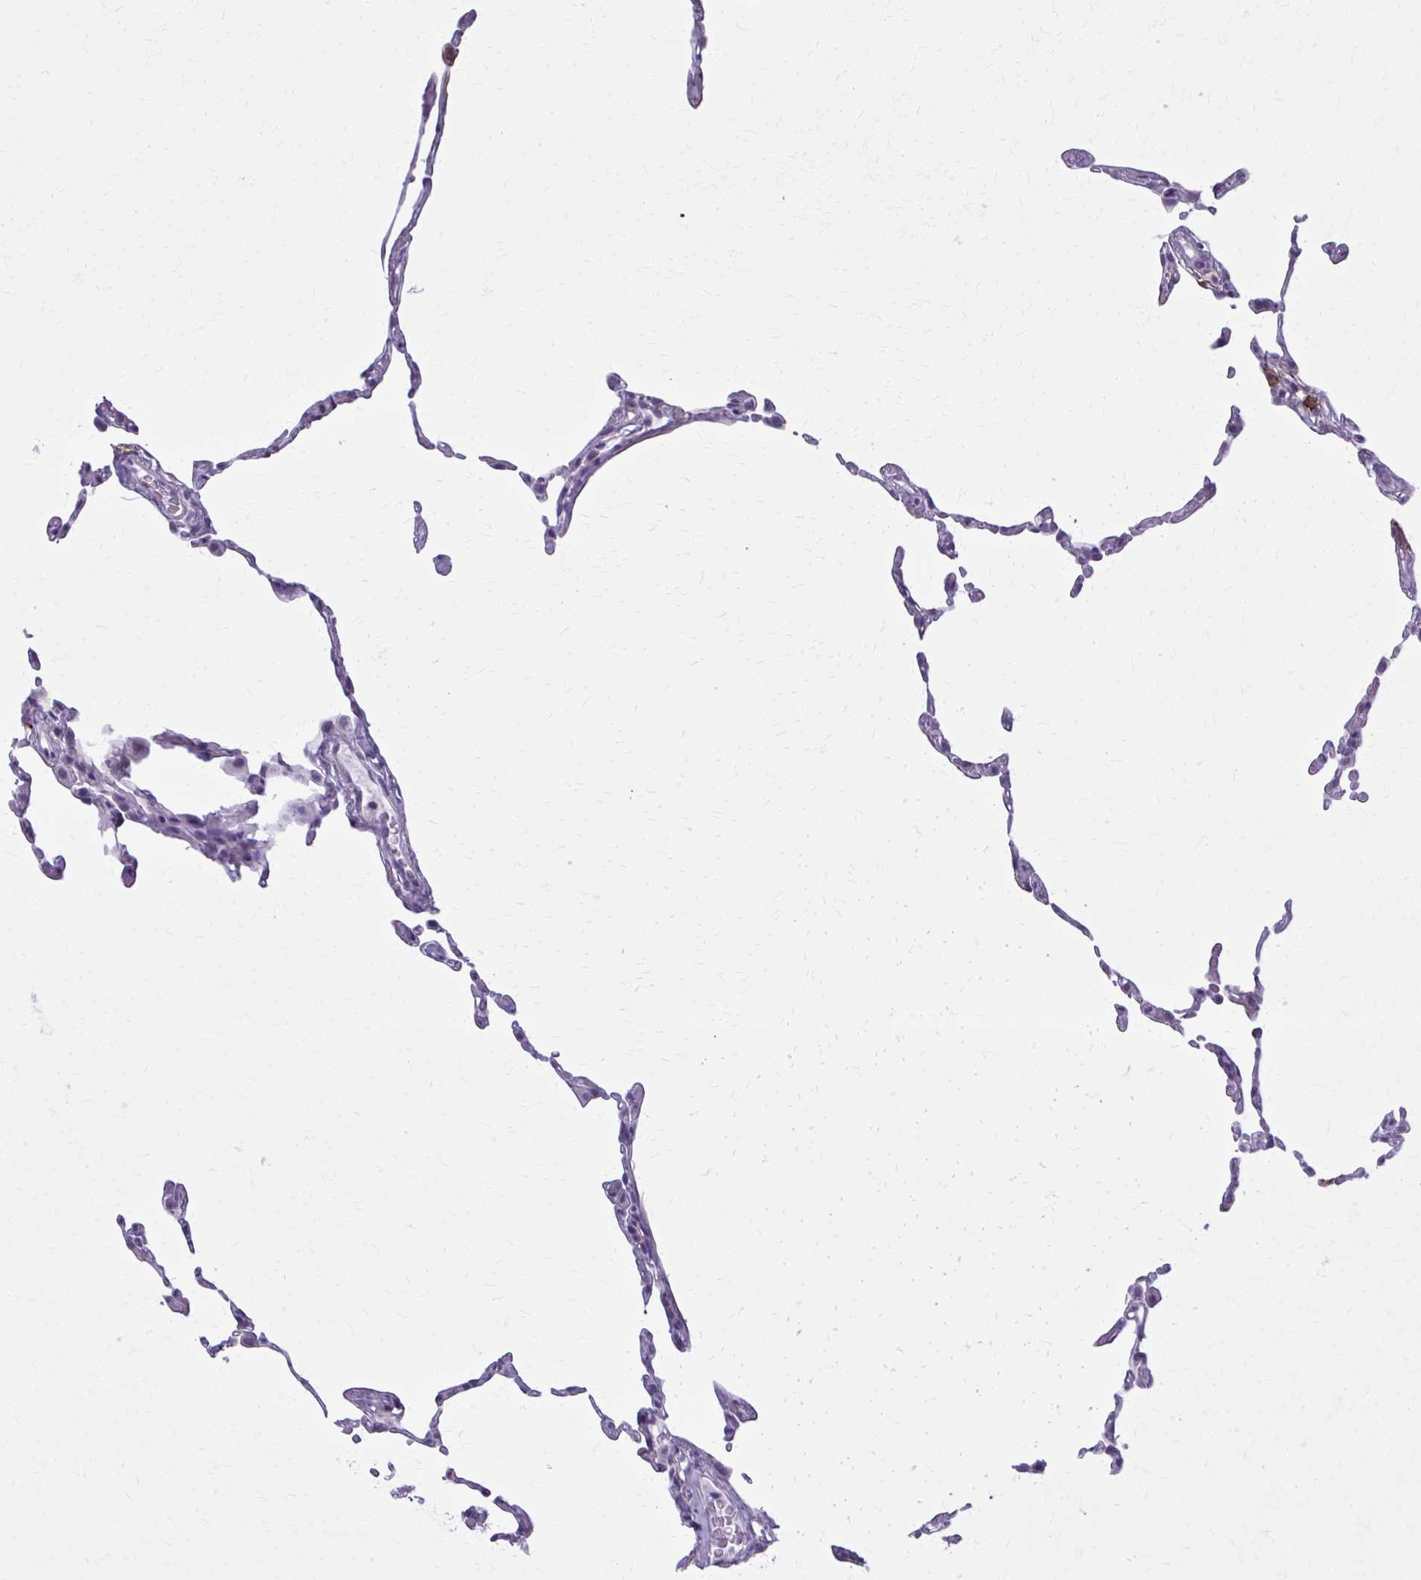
{"staining": {"intensity": "negative", "quantity": "none", "location": "none"}, "tissue": "lung", "cell_type": "Alveolar cells", "image_type": "normal", "snomed": [{"axis": "morphology", "description": "Normal tissue, NOS"}, {"axis": "topography", "description": "Lung"}], "caption": "Photomicrograph shows no significant protein staining in alveolar cells of benign lung. The staining is performed using DAB (3,3'-diaminobenzidine) brown chromogen with nuclei counter-stained in using hematoxylin.", "gene": "CD38", "patient": {"sex": "female", "age": 57}}